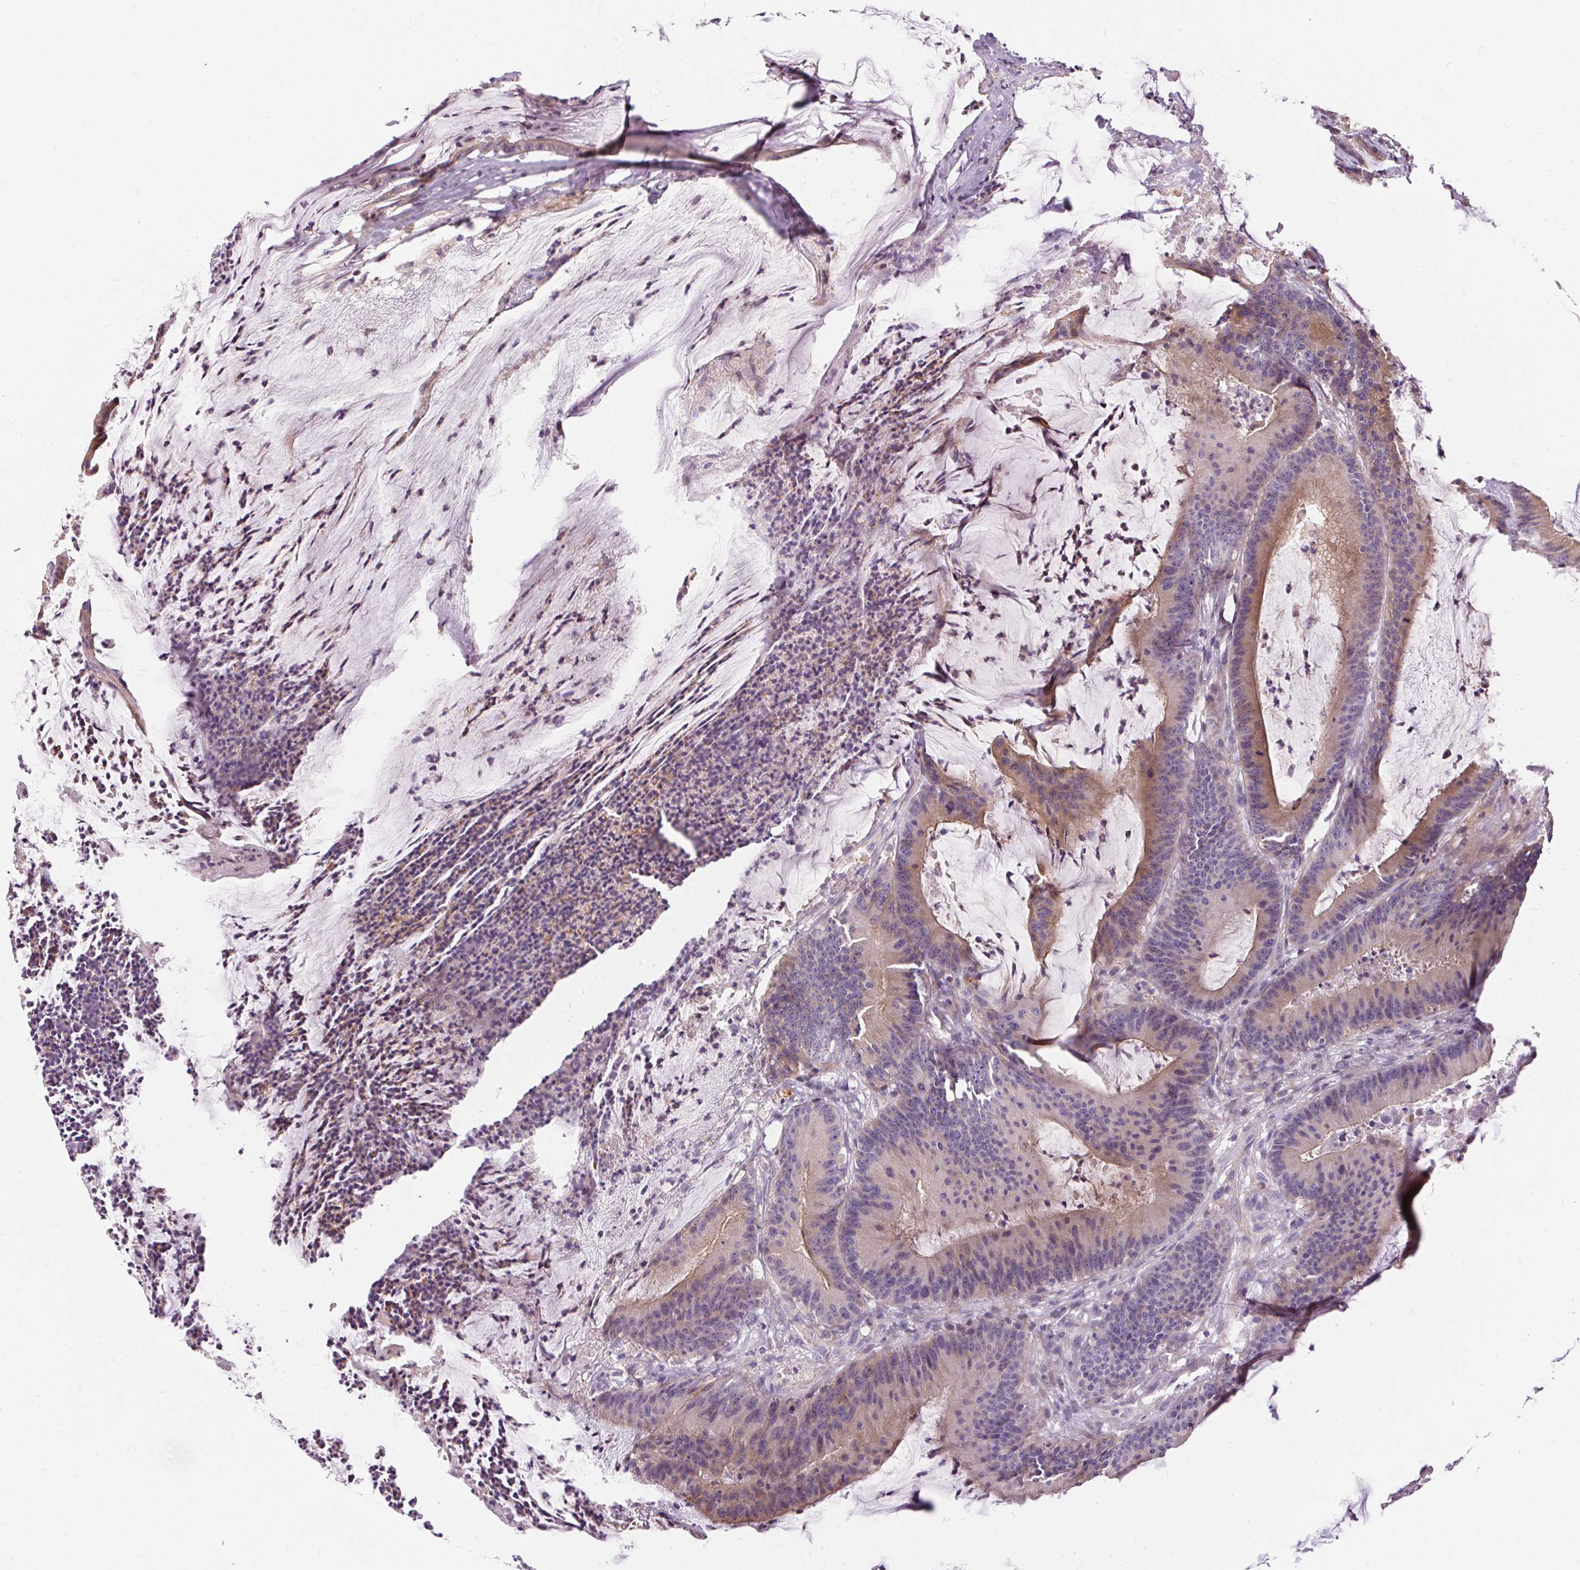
{"staining": {"intensity": "weak", "quantity": "25%-75%", "location": "cytoplasmic/membranous"}, "tissue": "colorectal cancer", "cell_type": "Tumor cells", "image_type": "cancer", "snomed": [{"axis": "morphology", "description": "Adenocarcinoma, NOS"}, {"axis": "topography", "description": "Colon"}], "caption": "This photomicrograph exhibits colorectal cancer stained with immunohistochemistry (IHC) to label a protein in brown. The cytoplasmic/membranous of tumor cells show weak positivity for the protein. Nuclei are counter-stained blue.", "gene": "UNC13B", "patient": {"sex": "female", "age": 78}}